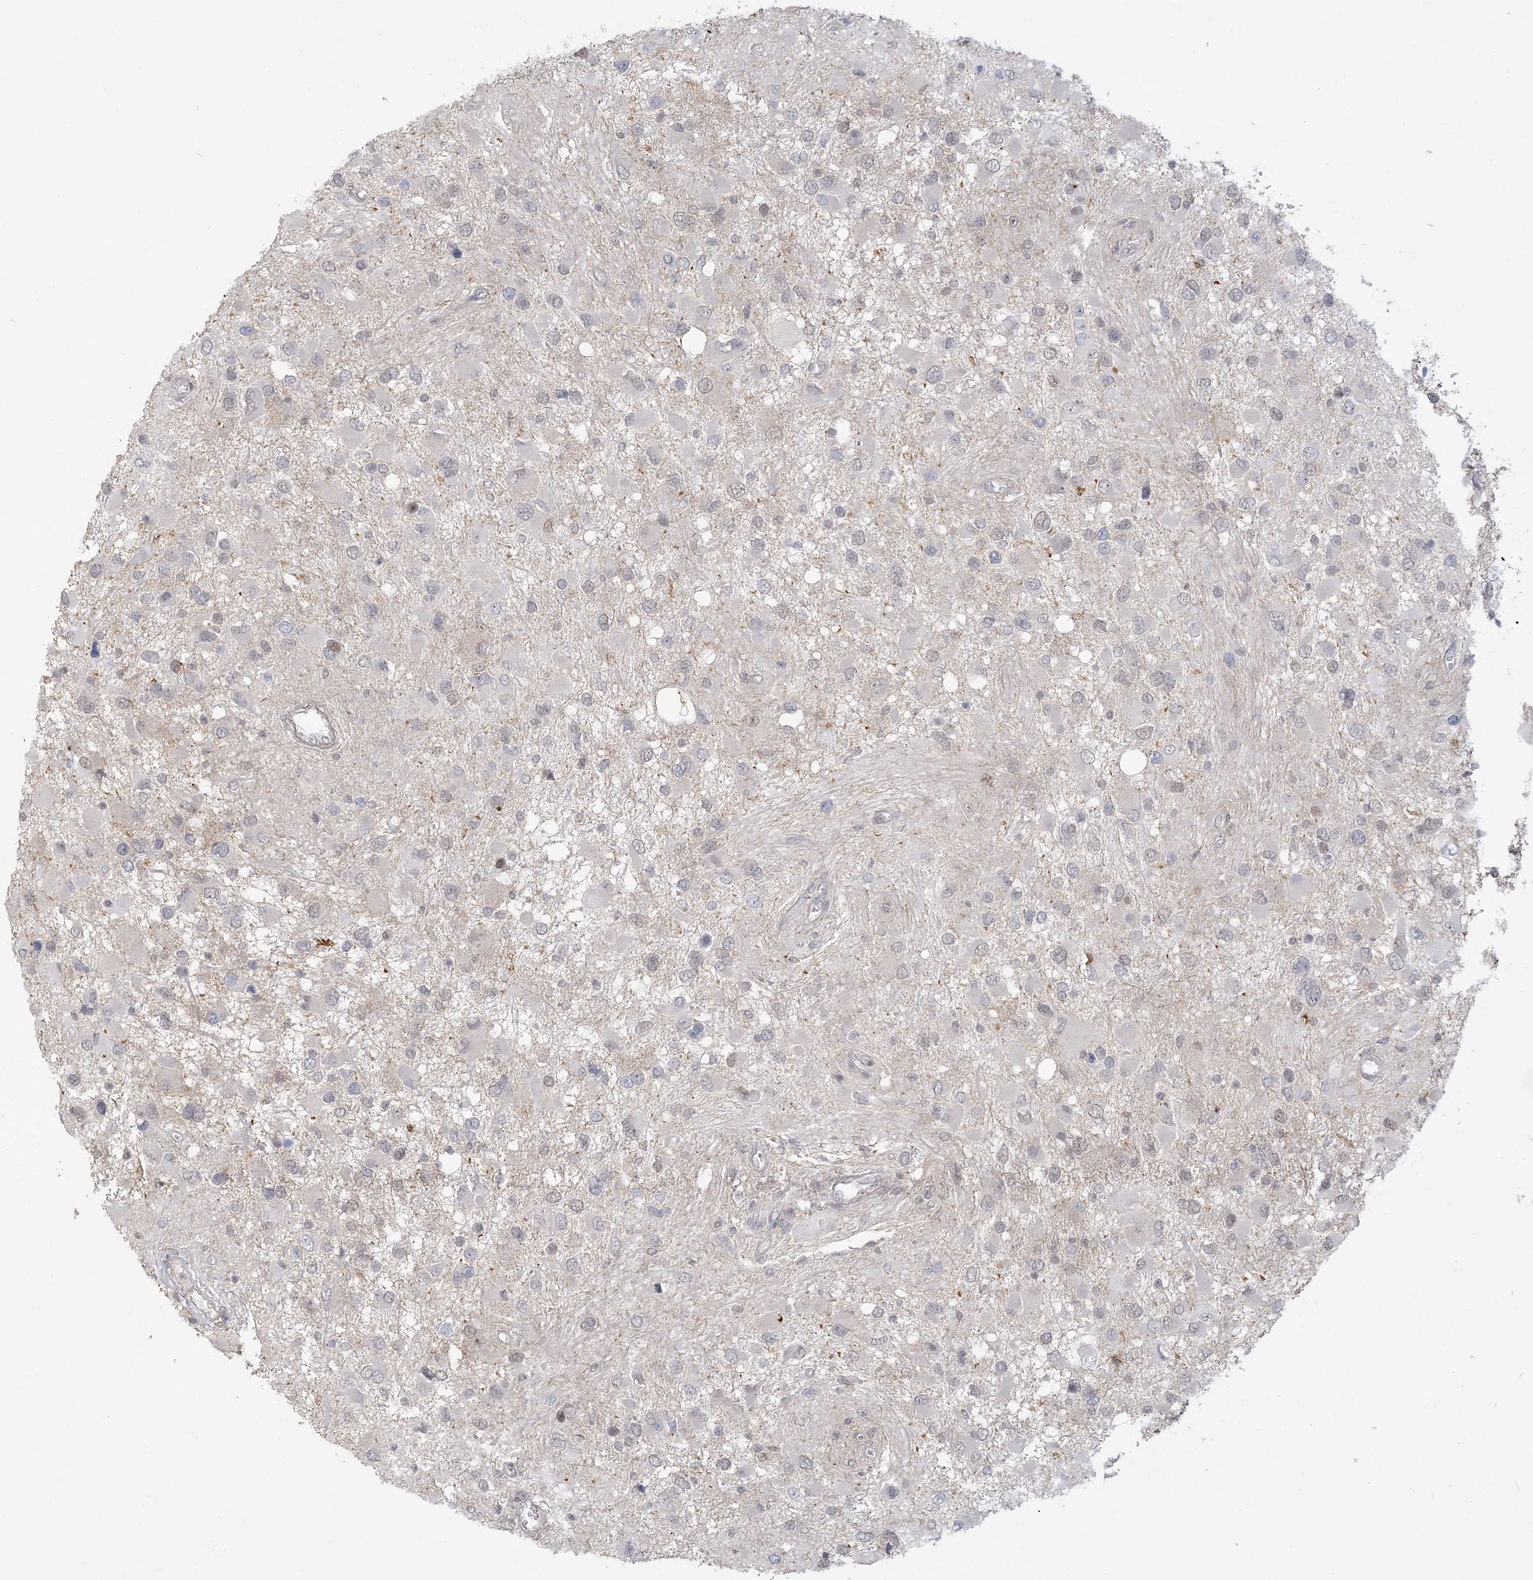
{"staining": {"intensity": "weak", "quantity": "<25%", "location": "nuclear"}, "tissue": "glioma", "cell_type": "Tumor cells", "image_type": "cancer", "snomed": [{"axis": "morphology", "description": "Glioma, malignant, High grade"}, {"axis": "topography", "description": "Brain"}], "caption": "This image is of malignant glioma (high-grade) stained with immunohistochemistry (IHC) to label a protein in brown with the nuclei are counter-stained blue. There is no staining in tumor cells.", "gene": "ANKS1A", "patient": {"sex": "male", "age": 53}}